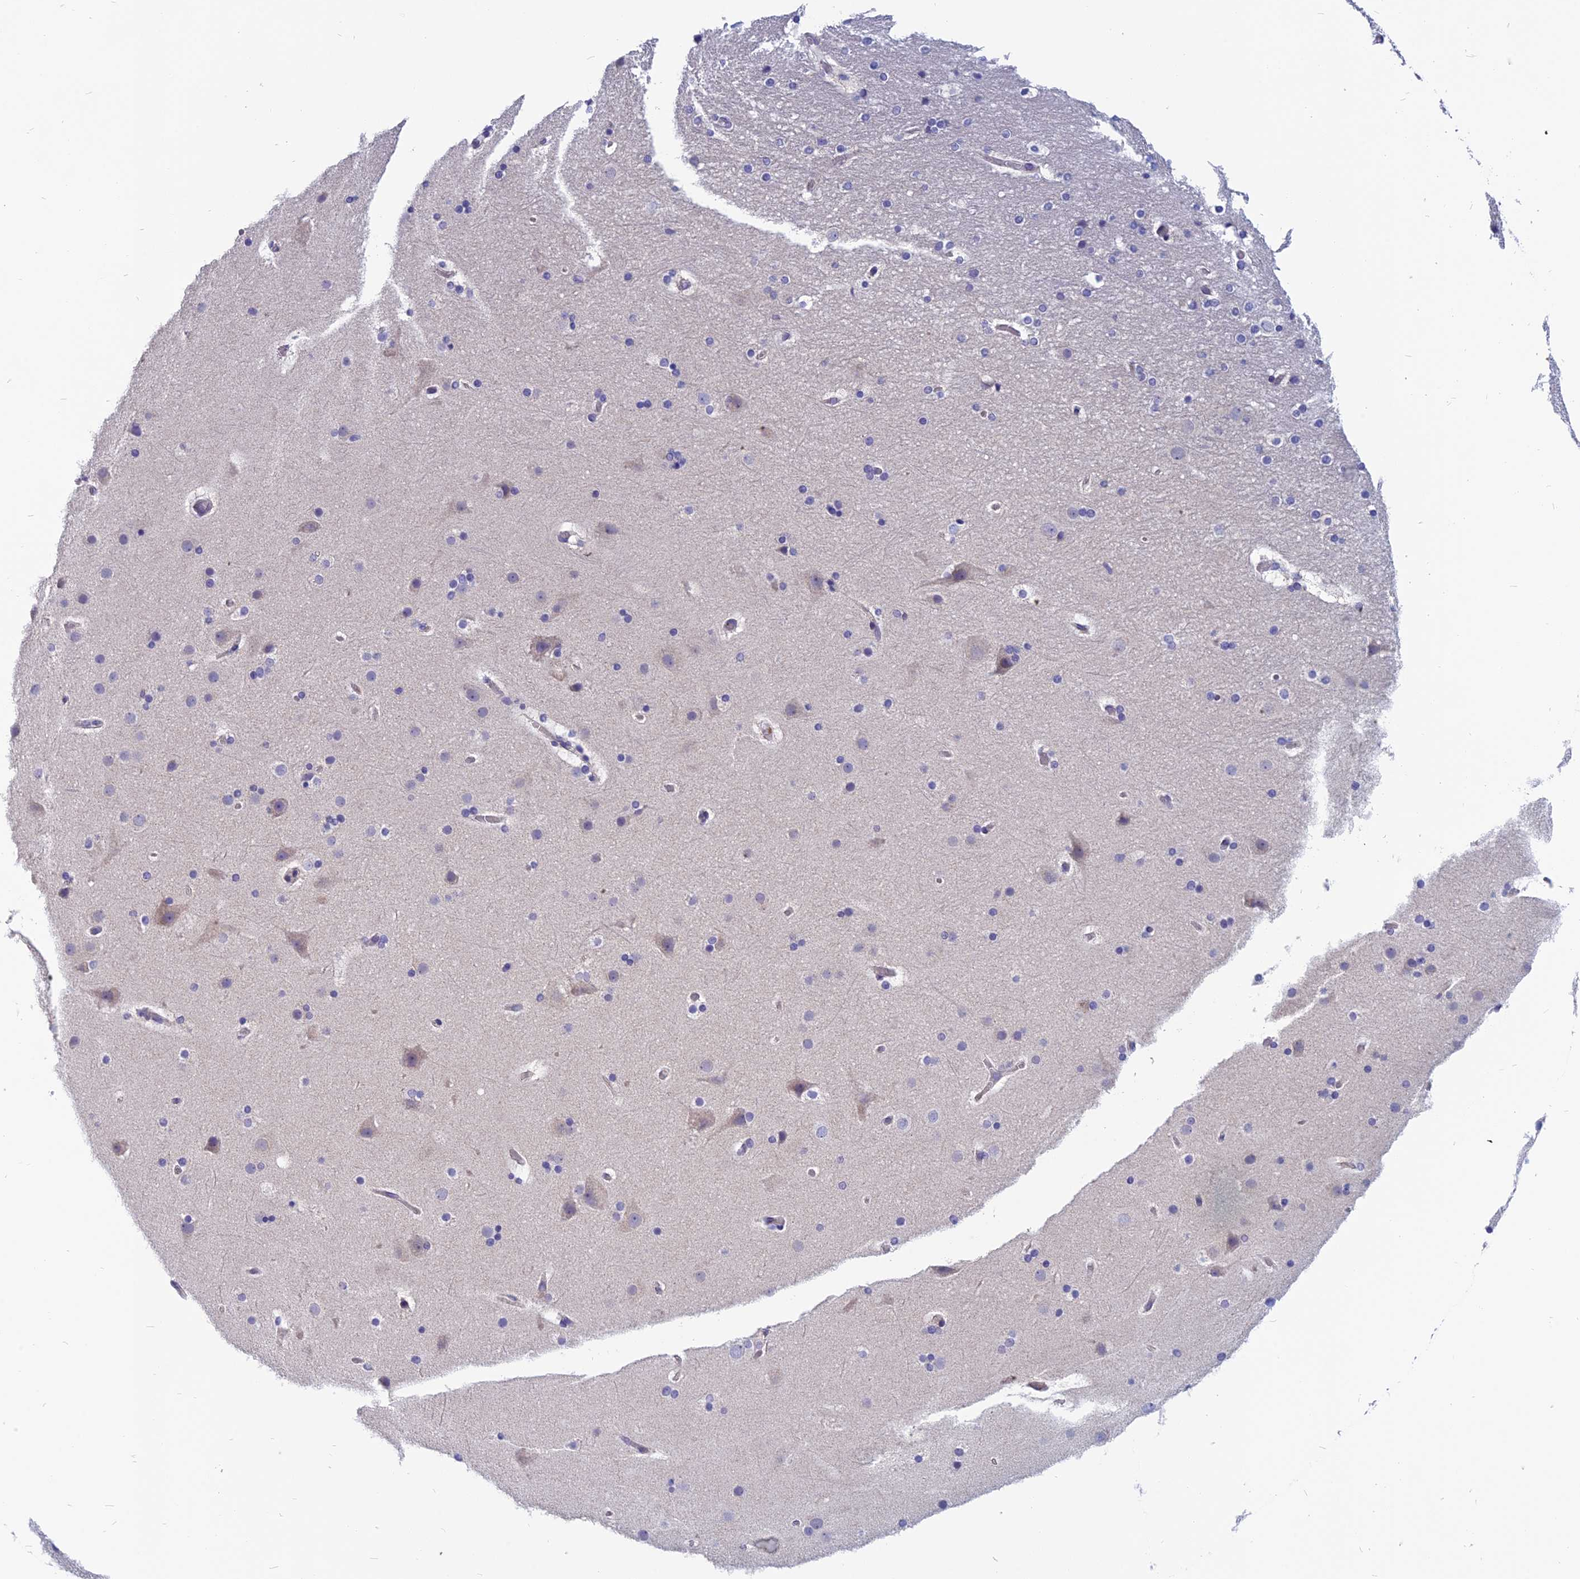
{"staining": {"intensity": "negative", "quantity": "none", "location": "none"}, "tissue": "cerebral cortex", "cell_type": "Endothelial cells", "image_type": "normal", "snomed": [{"axis": "morphology", "description": "Normal tissue, NOS"}, {"axis": "topography", "description": "Cerebral cortex"}], "caption": "DAB immunohistochemical staining of benign human cerebral cortex reveals no significant staining in endothelial cells.", "gene": "RBM41", "patient": {"sex": "male", "age": 57}}